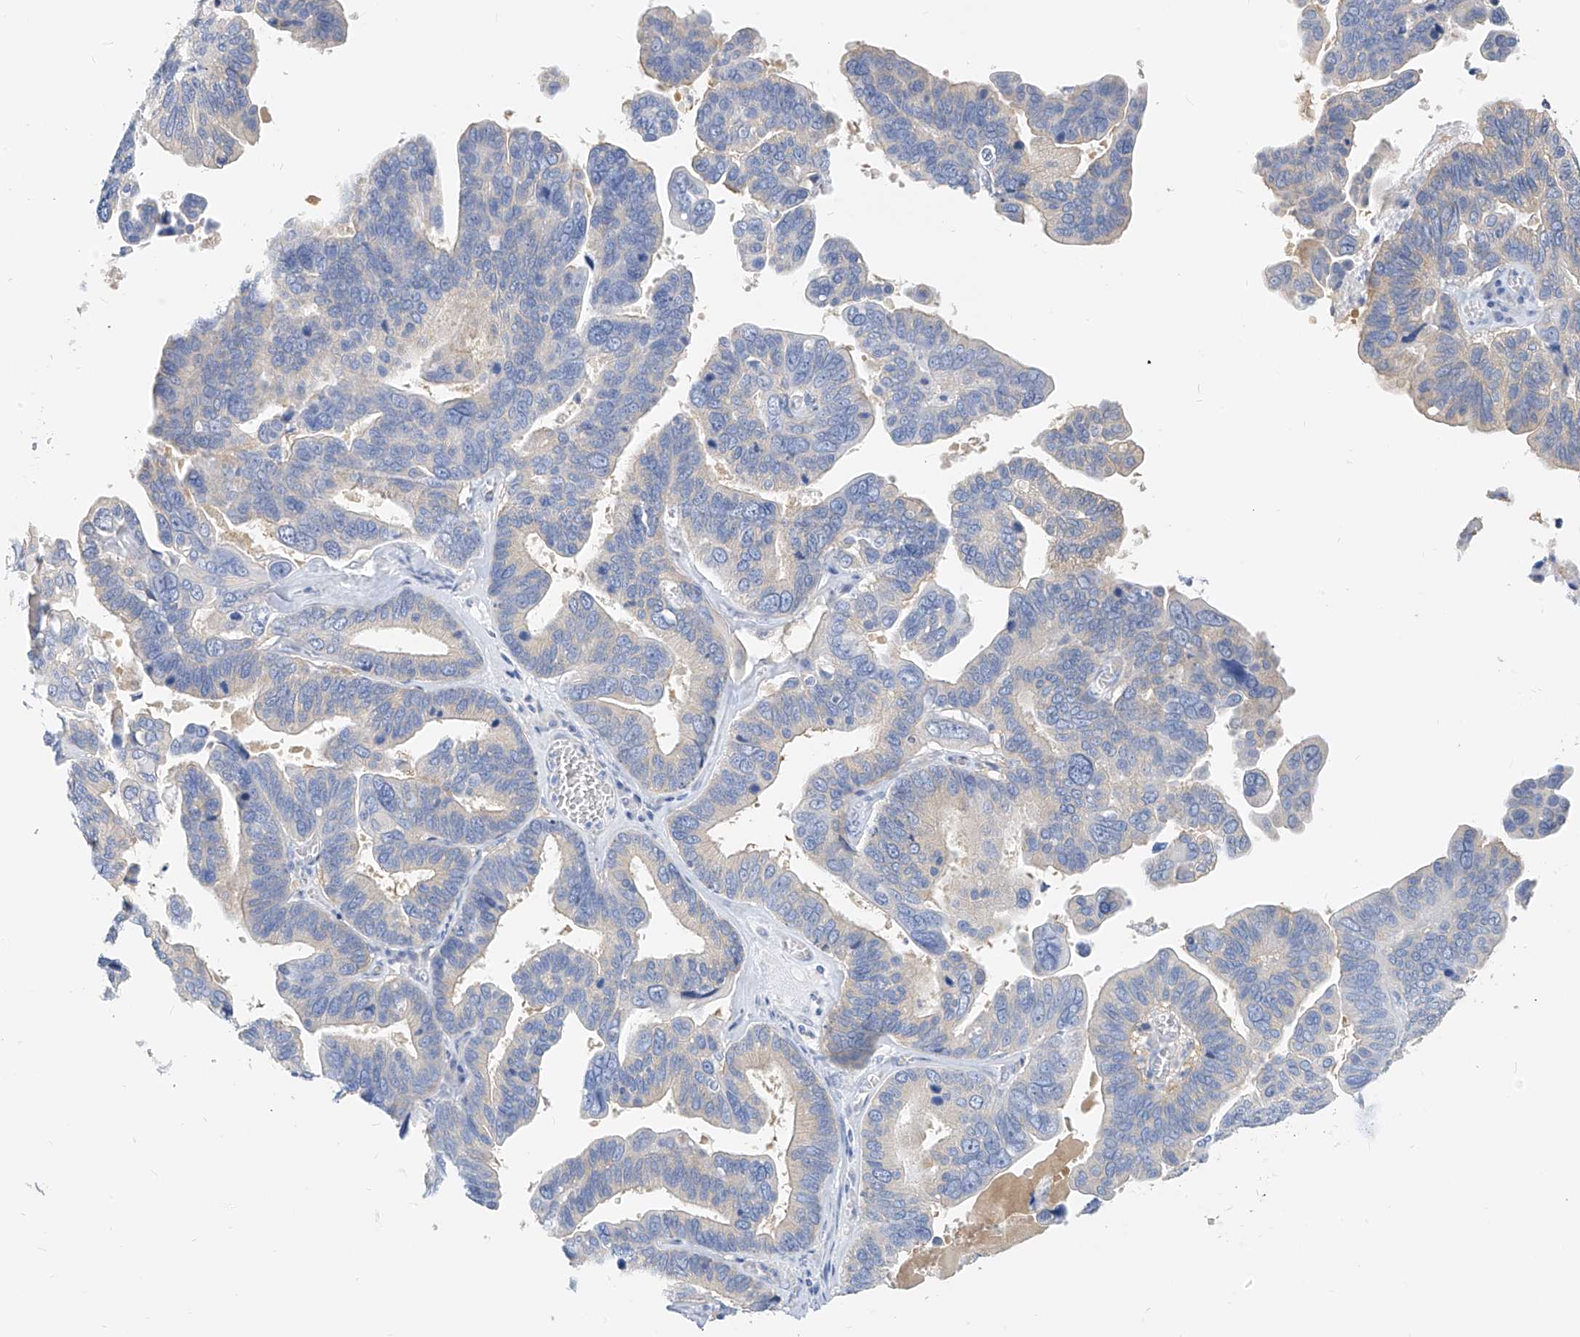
{"staining": {"intensity": "weak", "quantity": "<25%", "location": "cytoplasmic/membranous"}, "tissue": "ovarian cancer", "cell_type": "Tumor cells", "image_type": "cancer", "snomed": [{"axis": "morphology", "description": "Cystadenocarcinoma, serous, NOS"}, {"axis": "topography", "description": "Ovary"}], "caption": "DAB (3,3'-diaminobenzidine) immunohistochemical staining of human ovarian serous cystadenocarcinoma demonstrates no significant staining in tumor cells.", "gene": "ZZEF1", "patient": {"sex": "female", "age": 56}}